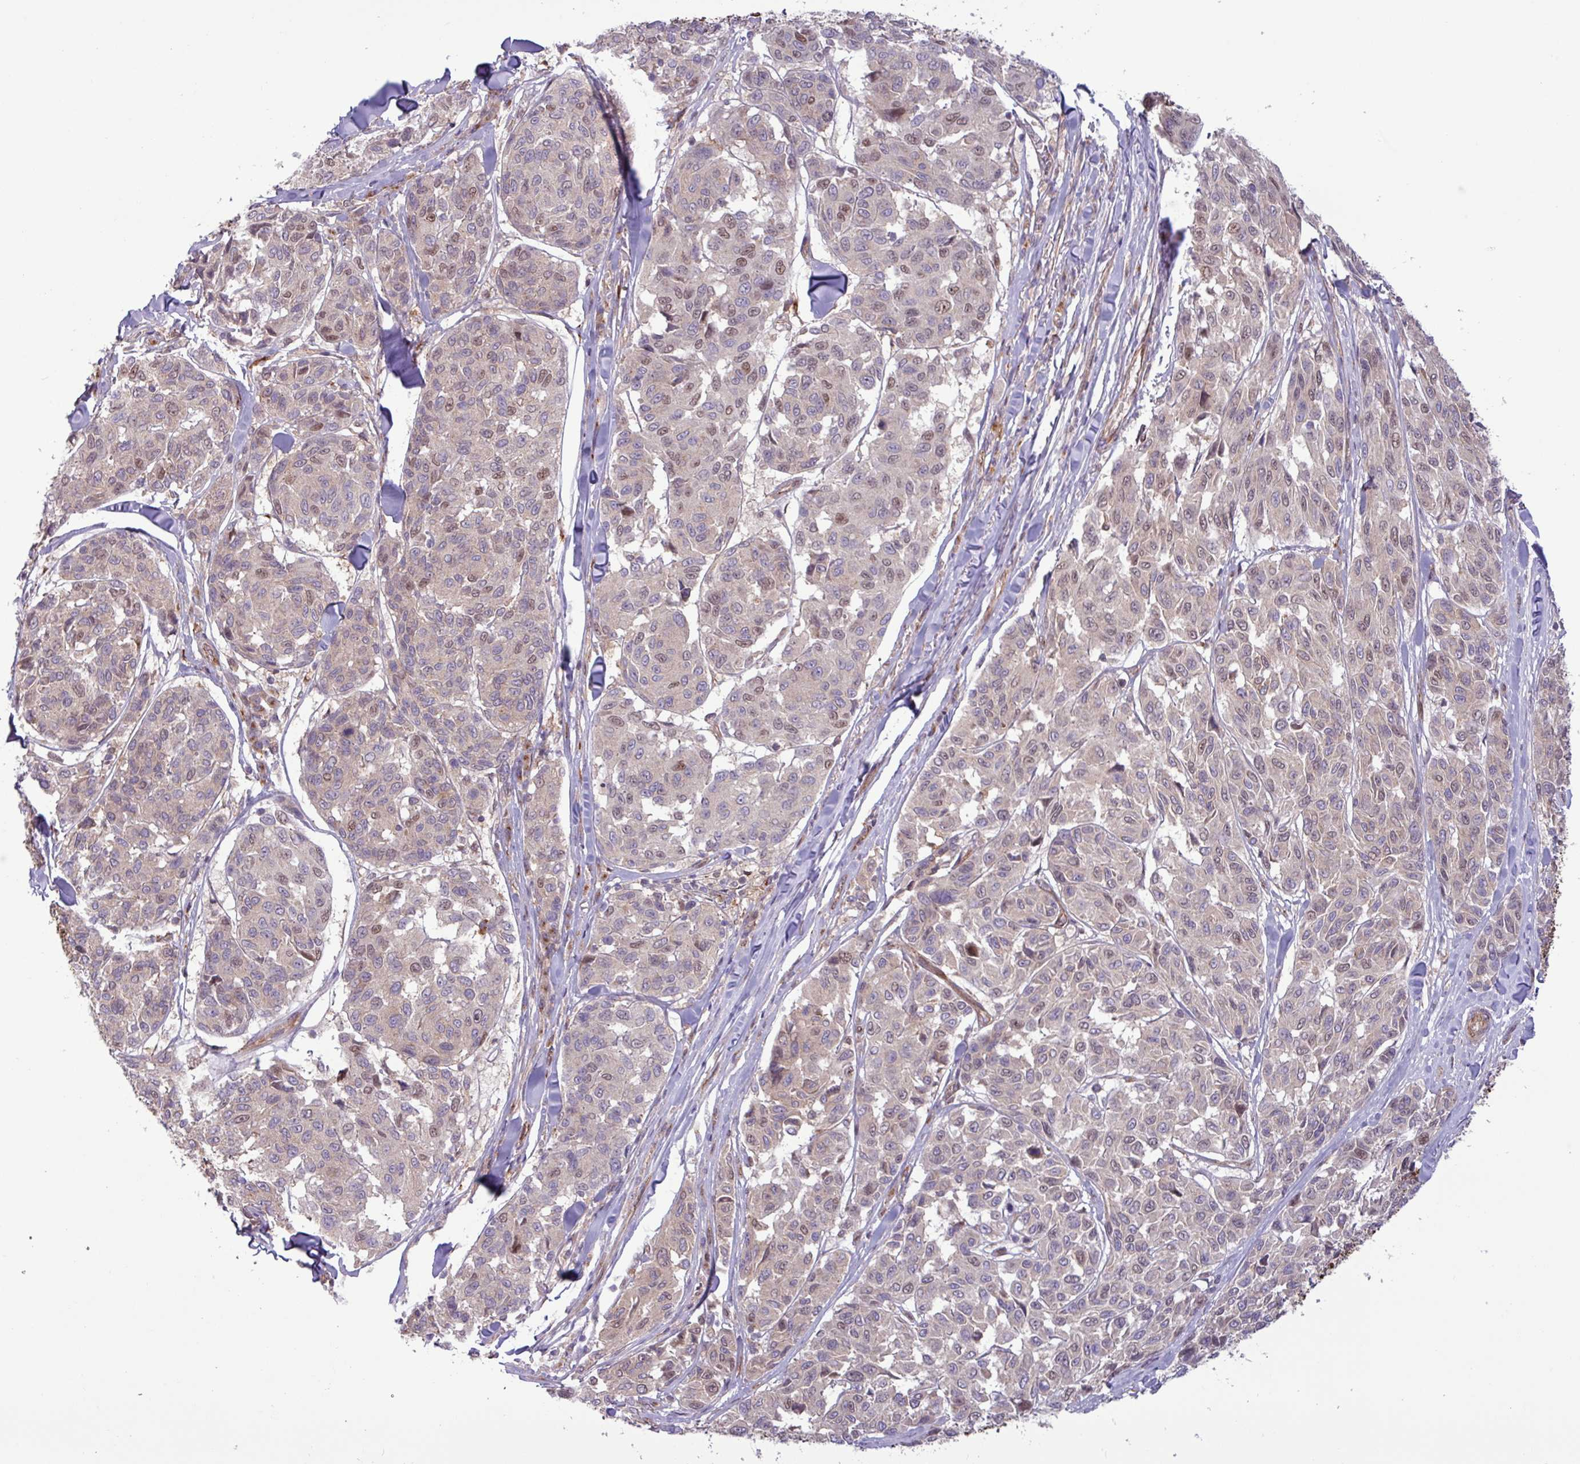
{"staining": {"intensity": "weak", "quantity": "<25%", "location": "nuclear"}, "tissue": "melanoma", "cell_type": "Tumor cells", "image_type": "cancer", "snomed": [{"axis": "morphology", "description": "Malignant melanoma, NOS"}, {"axis": "topography", "description": "Skin"}], "caption": "DAB immunohistochemical staining of human melanoma demonstrates no significant staining in tumor cells. (DAB immunohistochemistry, high magnification).", "gene": "CNTRL", "patient": {"sex": "female", "age": 66}}